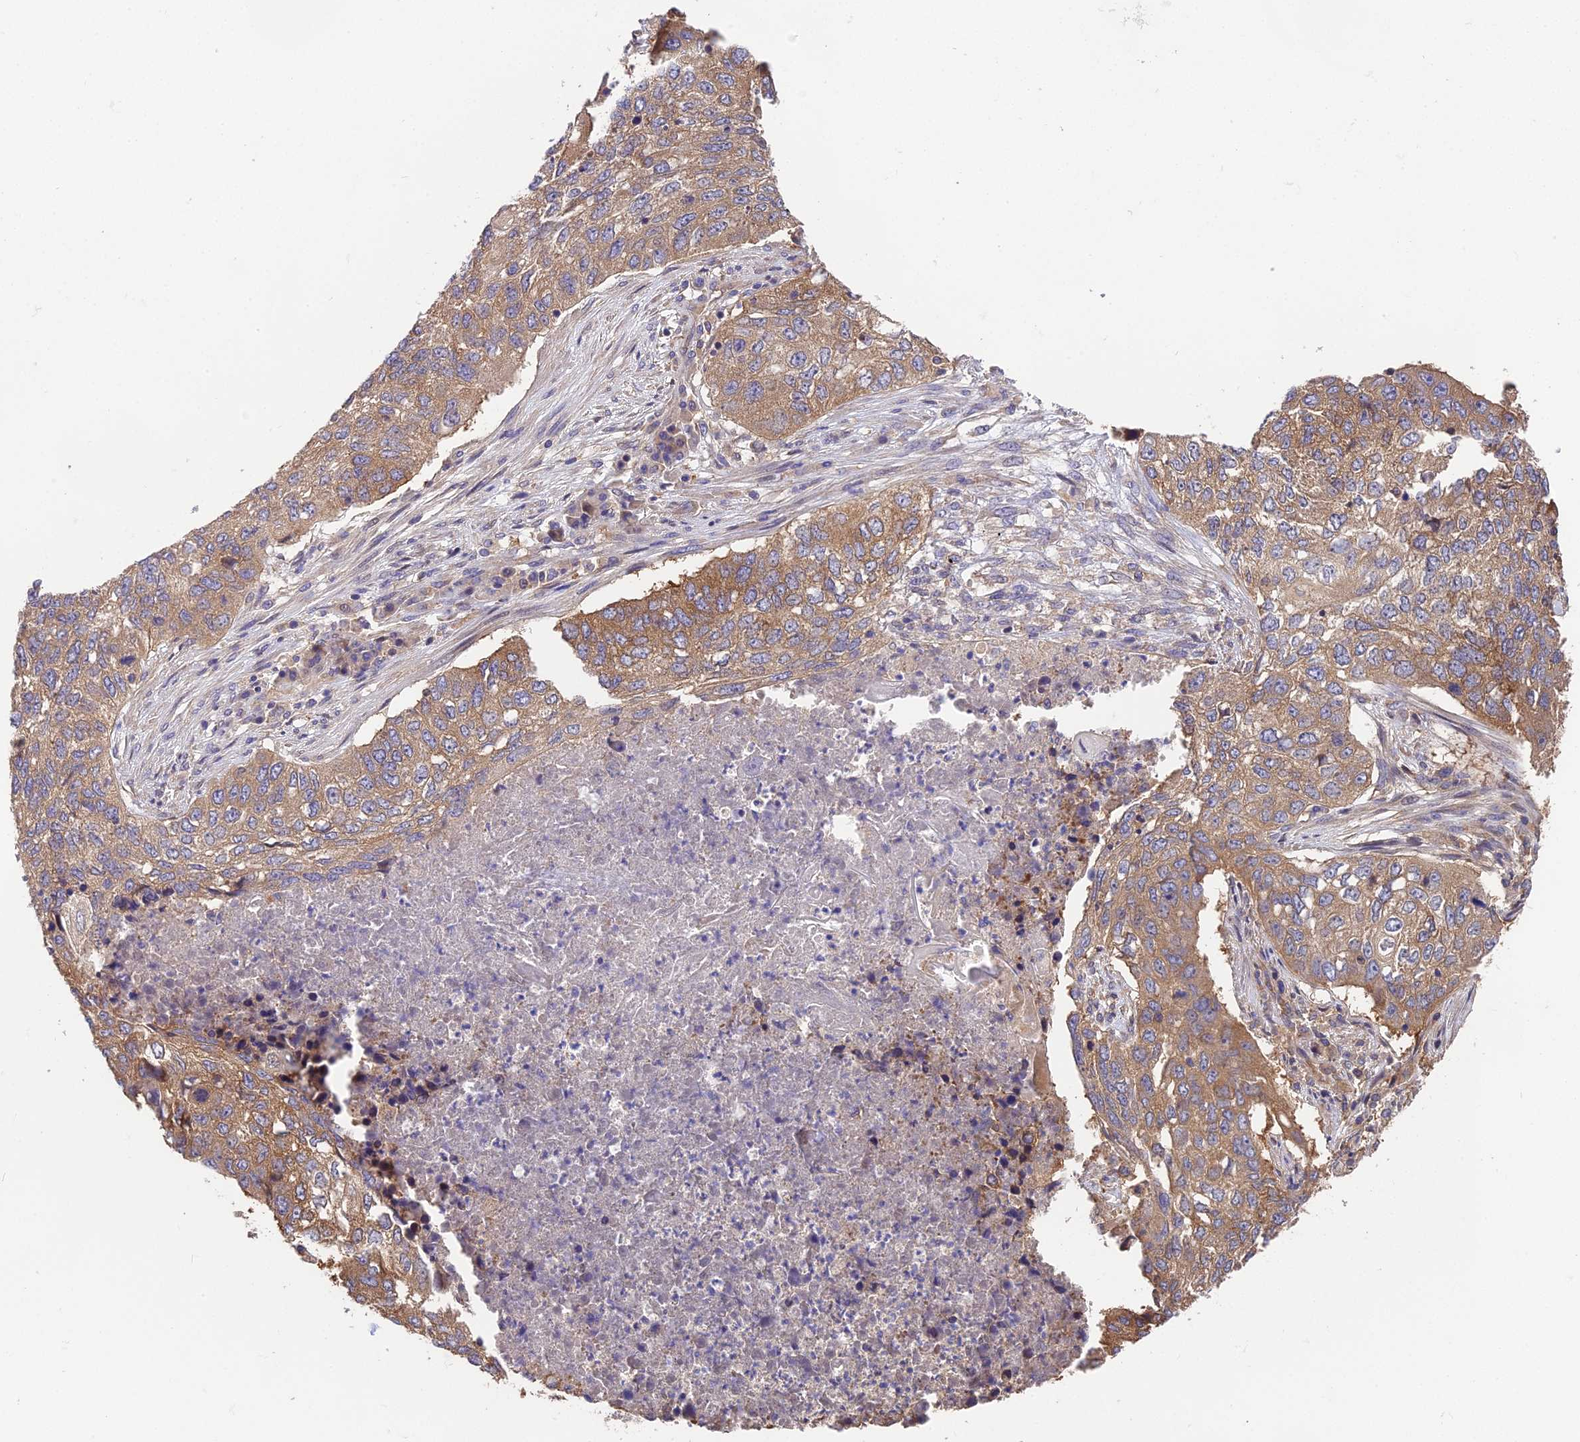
{"staining": {"intensity": "moderate", "quantity": ">75%", "location": "cytoplasmic/membranous"}, "tissue": "lung cancer", "cell_type": "Tumor cells", "image_type": "cancer", "snomed": [{"axis": "morphology", "description": "Squamous cell carcinoma, NOS"}, {"axis": "topography", "description": "Lung"}], "caption": "Immunohistochemical staining of squamous cell carcinoma (lung) shows medium levels of moderate cytoplasmic/membranous protein positivity in about >75% of tumor cells. The staining is performed using DAB (3,3'-diaminobenzidine) brown chromogen to label protein expression. The nuclei are counter-stained blue using hematoxylin.", "gene": "BLOC1S4", "patient": {"sex": "female", "age": 63}}